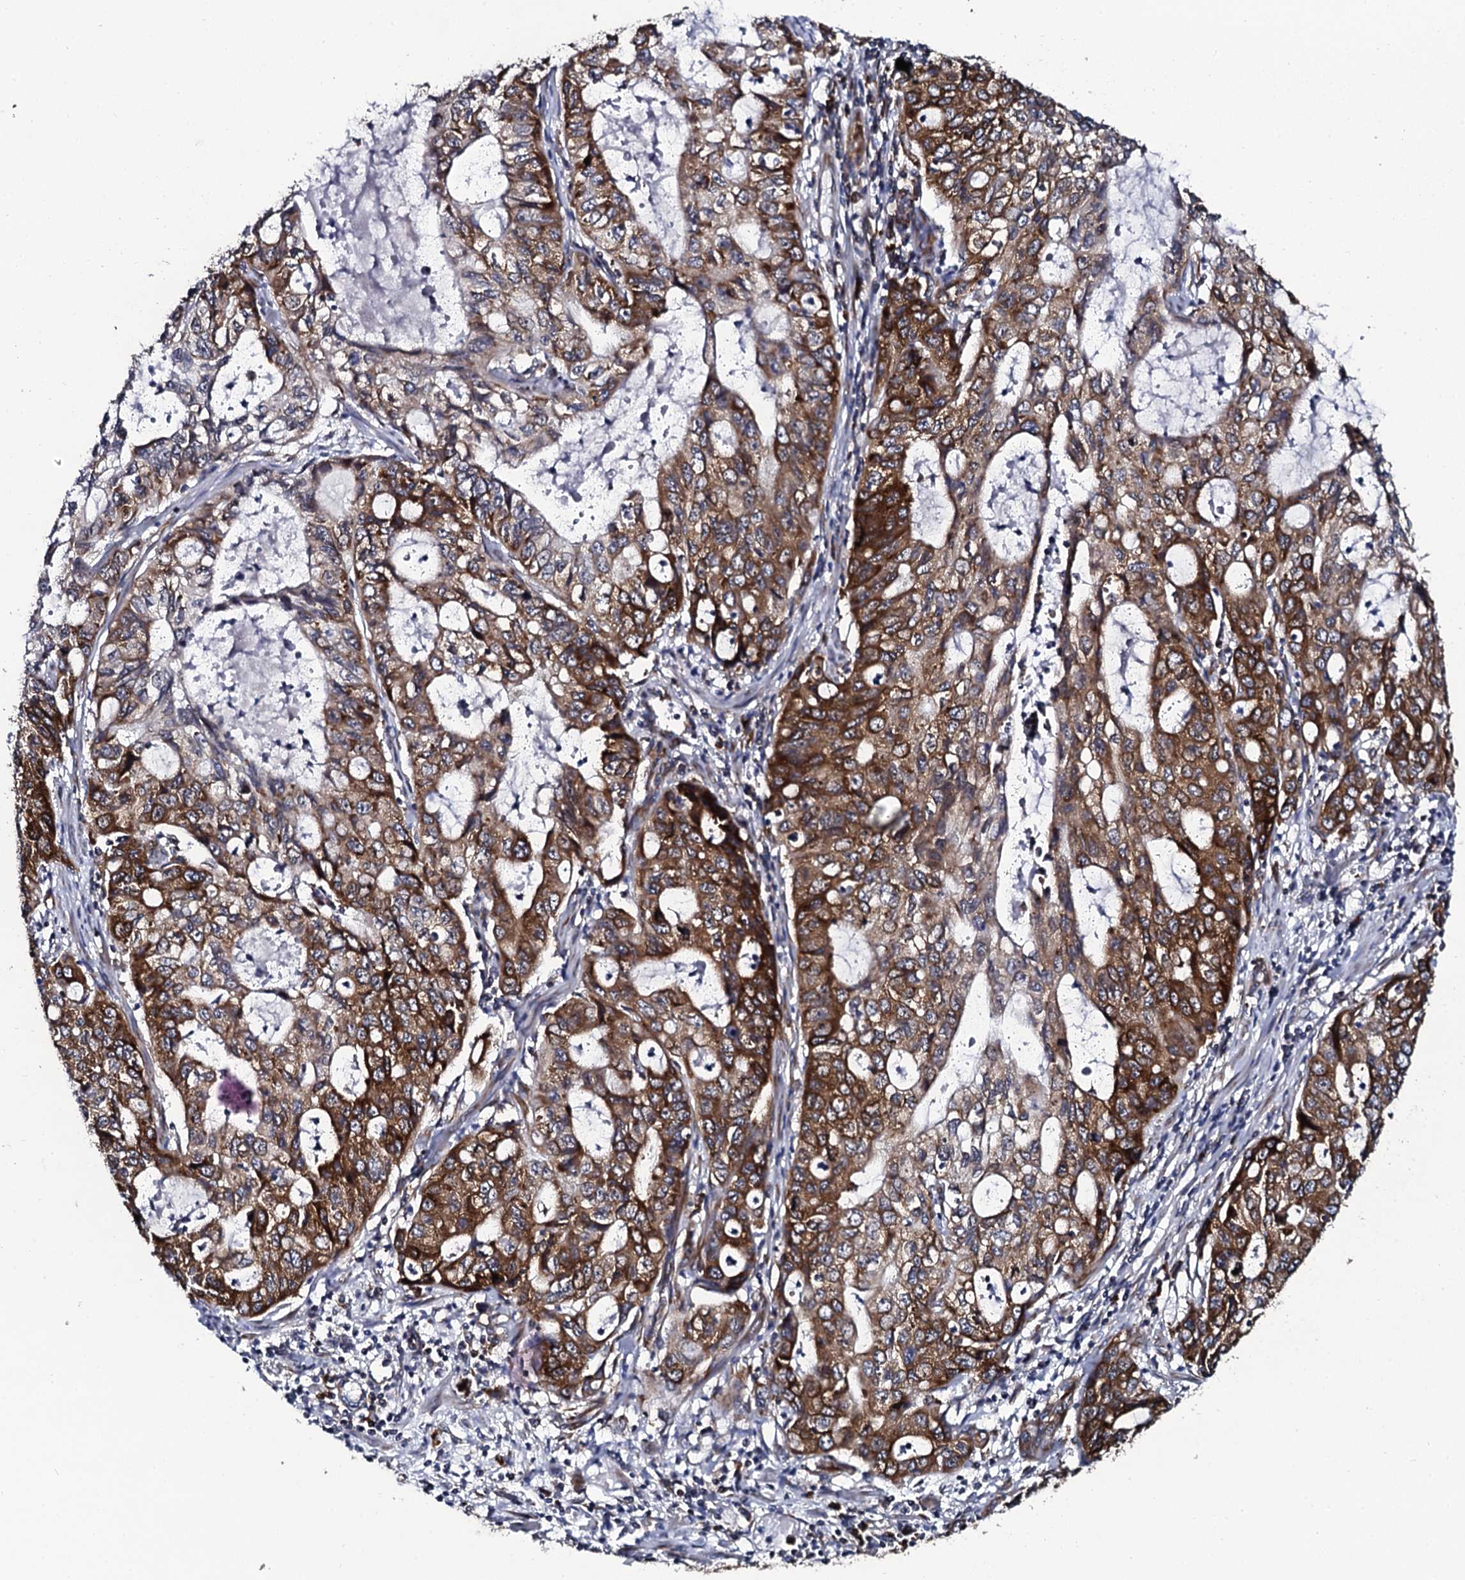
{"staining": {"intensity": "moderate", "quantity": ">75%", "location": "cytoplasmic/membranous"}, "tissue": "stomach cancer", "cell_type": "Tumor cells", "image_type": "cancer", "snomed": [{"axis": "morphology", "description": "Adenocarcinoma, NOS"}, {"axis": "topography", "description": "Stomach, upper"}], "caption": "Protein staining displays moderate cytoplasmic/membranous staining in approximately >75% of tumor cells in stomach cancer (adenocarcinoma). The staining was performed using DAB (3,3'-diaminobenzidine), with brown indicating positive protein expression. Nuclei are stained blue with hematoxylin.", "gene": "SPTY2D1", "patient": {"sex": "female", "age": 52}}